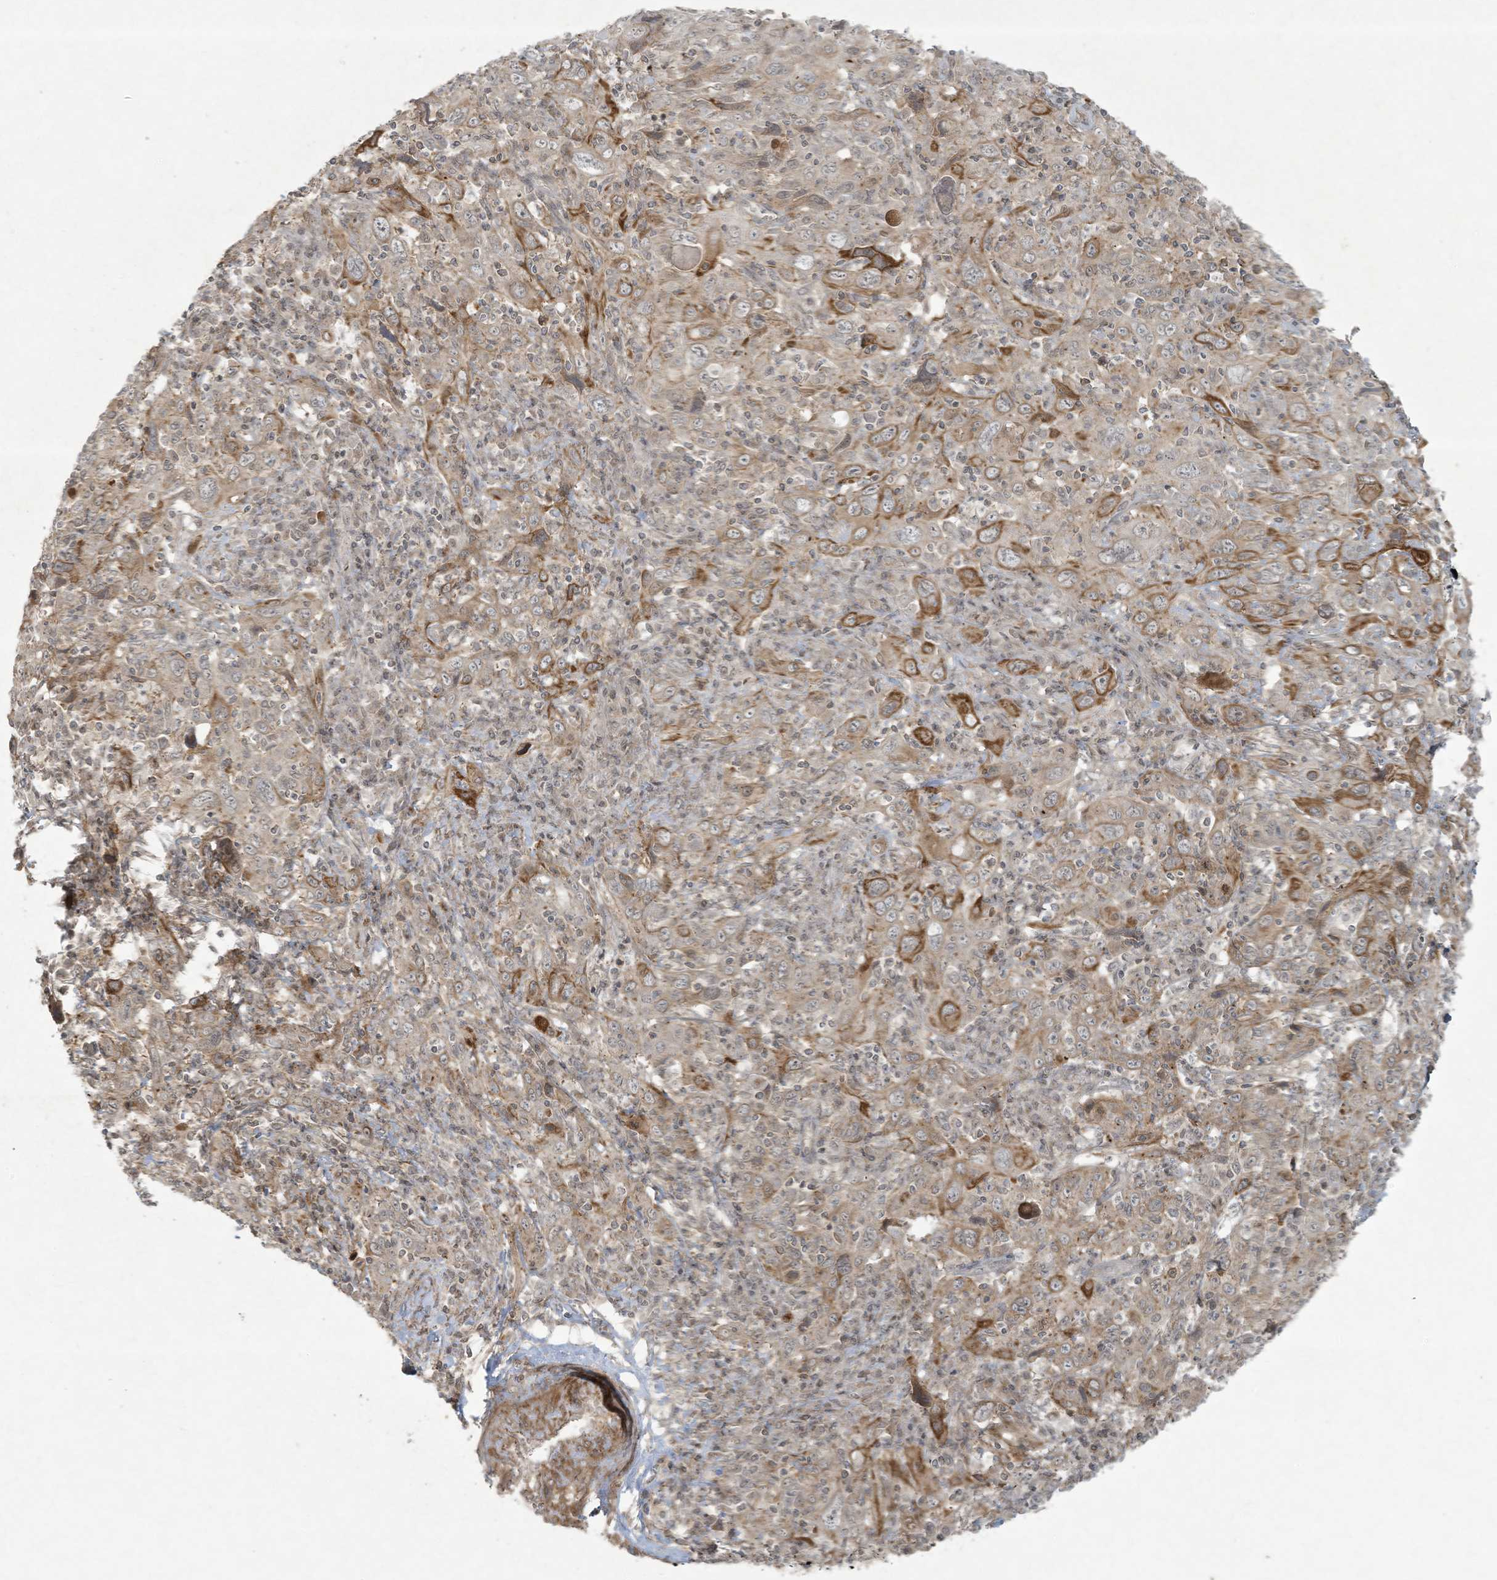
{"staining": {"intensity": "moderate", "quantity": "<25%", "location": "cytoplasmic/membranous"}, "tissue": "cervical cancer", "cell_type": "Tumor cells", "image_type": "cancer", "snomed": [{"axis": "morphology", "description": "Squamous cell carcinoma, NOS"}, {"axis": "topography", "description": "Cervix"}], "caption": "IHC histopathology image of neoplastic tissue: squamous cell carcinoma (cervical) stained using immunohistochemistry (IHC) demonstrates low levels of moderate protein expression localized specifically in the cytoplasmic/membranous of tumor cells, appearing as a cytoplasmic/membranous brown color.", "gene": "ZNF263", "patient": {"sex": "female", "age": 46}}